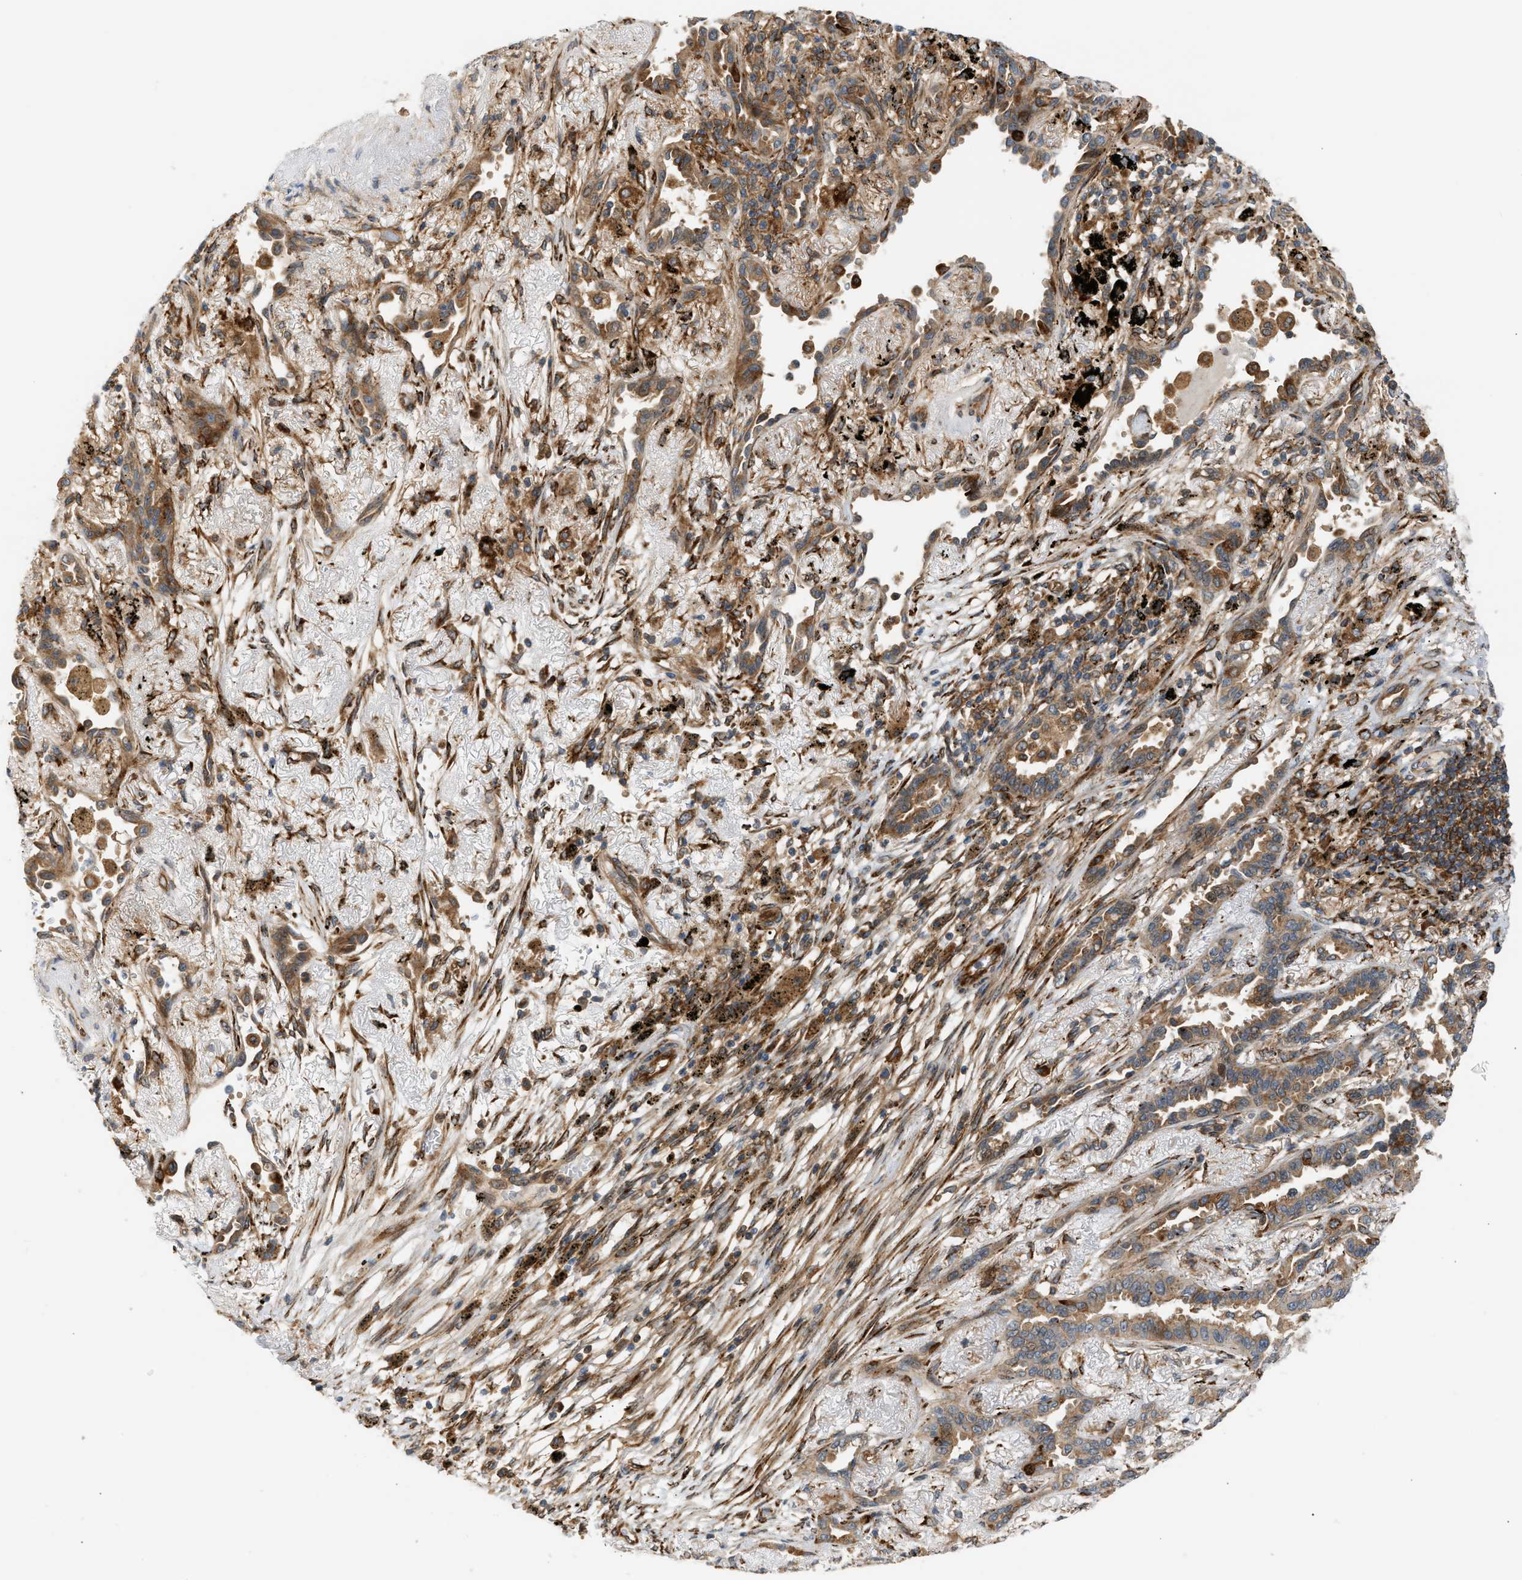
{"staining": {"intensity": "moderate", "quantity": ">75%", "location": "cytoplasmic/membranous"}, "tissue": "lung cancer", "cell_type": "Tumor cells", "image_type": "cancer", "snomed": [{"axis": "morphology", "description": "Adenocarcinoma, NOS"}, {"axis": "topography", "description": "Lung"}], "caption": "Human lung cancer stained with a protein marker shows moderate staining in tumor cells.", "gene": "PLCG2", "patient": {"sex": "male", "age": 59}}